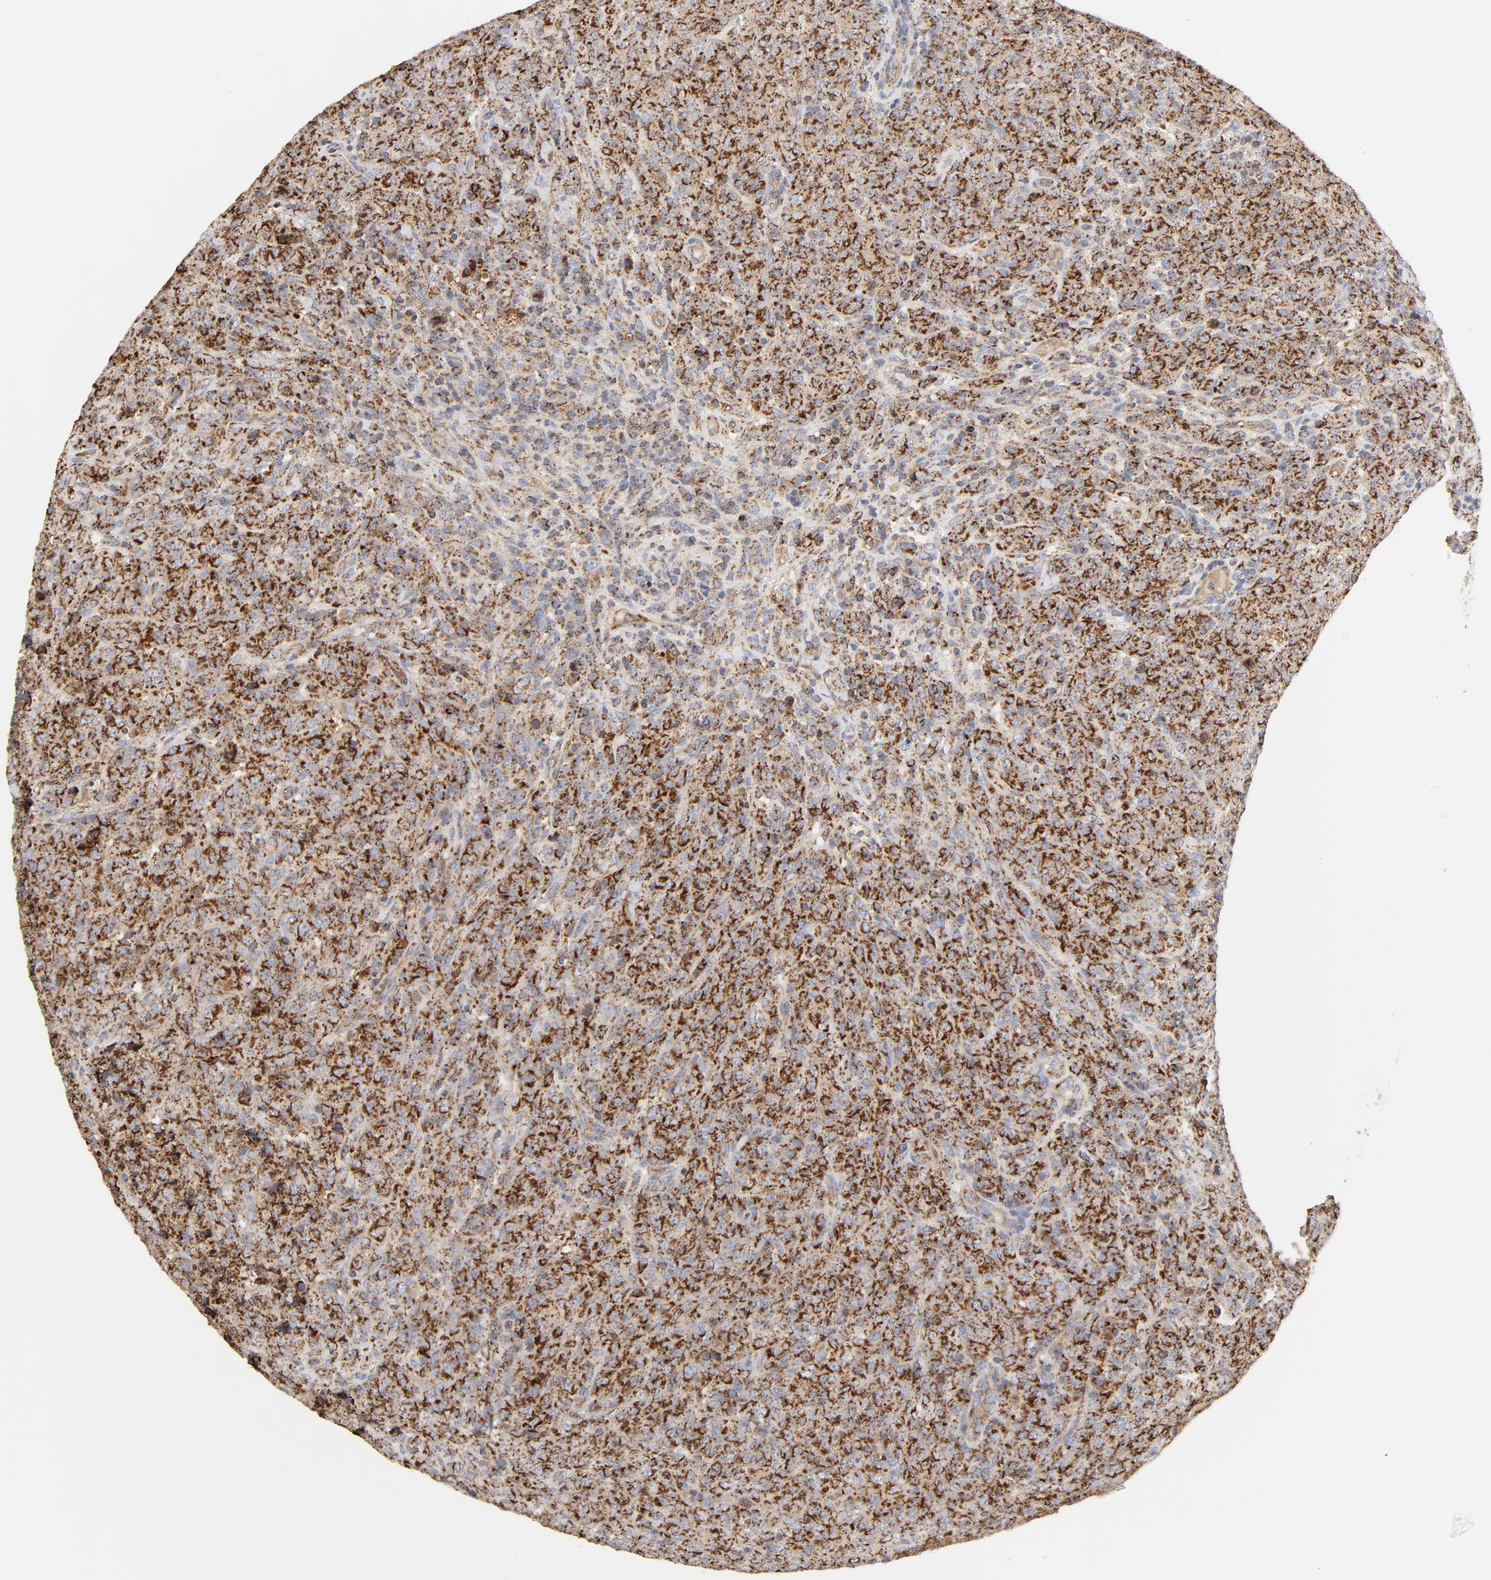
{"staining": {"intensity": "strong", "quantity": ">75%", "location": "cytoplasmic/membranous"}, "tissue": "lymphoma", "cell_type": "Tumor cells", "image_type": "cancer", "snomed": [{"axis": "morphology", "description": "Malignant lymphoma, non-Hodgkin's type, High grade"}, {"axis": "topography", "description": "Tonsil"}], "caption": "This micrograph demonstrates lymphoma stained with immunohistochemistry (IHC) to label a protein in brown. The cytoplasmic/membranous of tumor cells show strong positivity for the protein. Nuclei are counter-stained blue.", "gene": "PCNX4", "patient": {"sex": "female", "age": 36}}